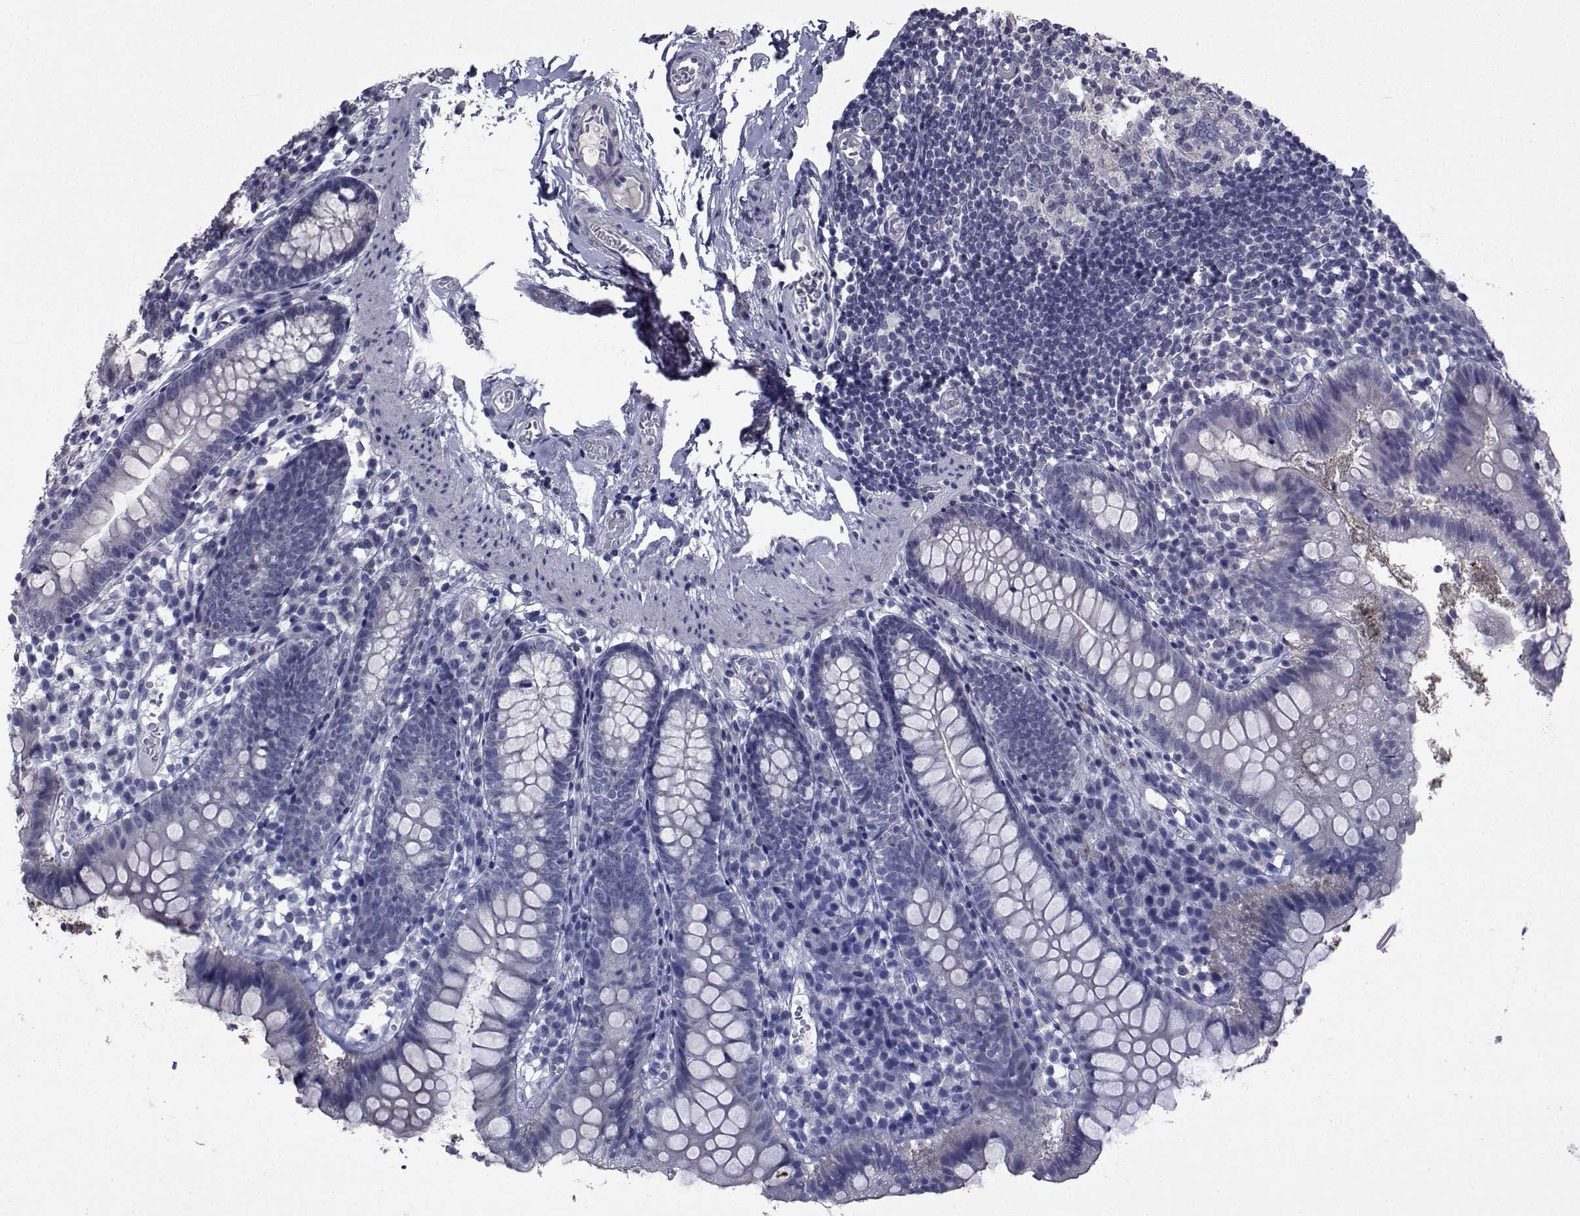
{"staining": {"intensity": "negative", "quantity": "none", "location": "none"}, "tissue": "small intestine", "cell_type": "Glandular cells", "image_type": "normal", "snomed": [{"axis": "morphology", "description": "Normal tissue, NOS"}, {"axis": "topography", "description": "Small intestine"}], "caption": "Micrograph shows no significant protein expression in glandular cells of benign small intestine. Brightfield microscopy of immunohistochemistry (IHC) stained with DAB (brown) and hematoxylin (blue), captured at high magnification.", "gene": "CHRNA1", "patient": {"sex": "female", "age": 90}}